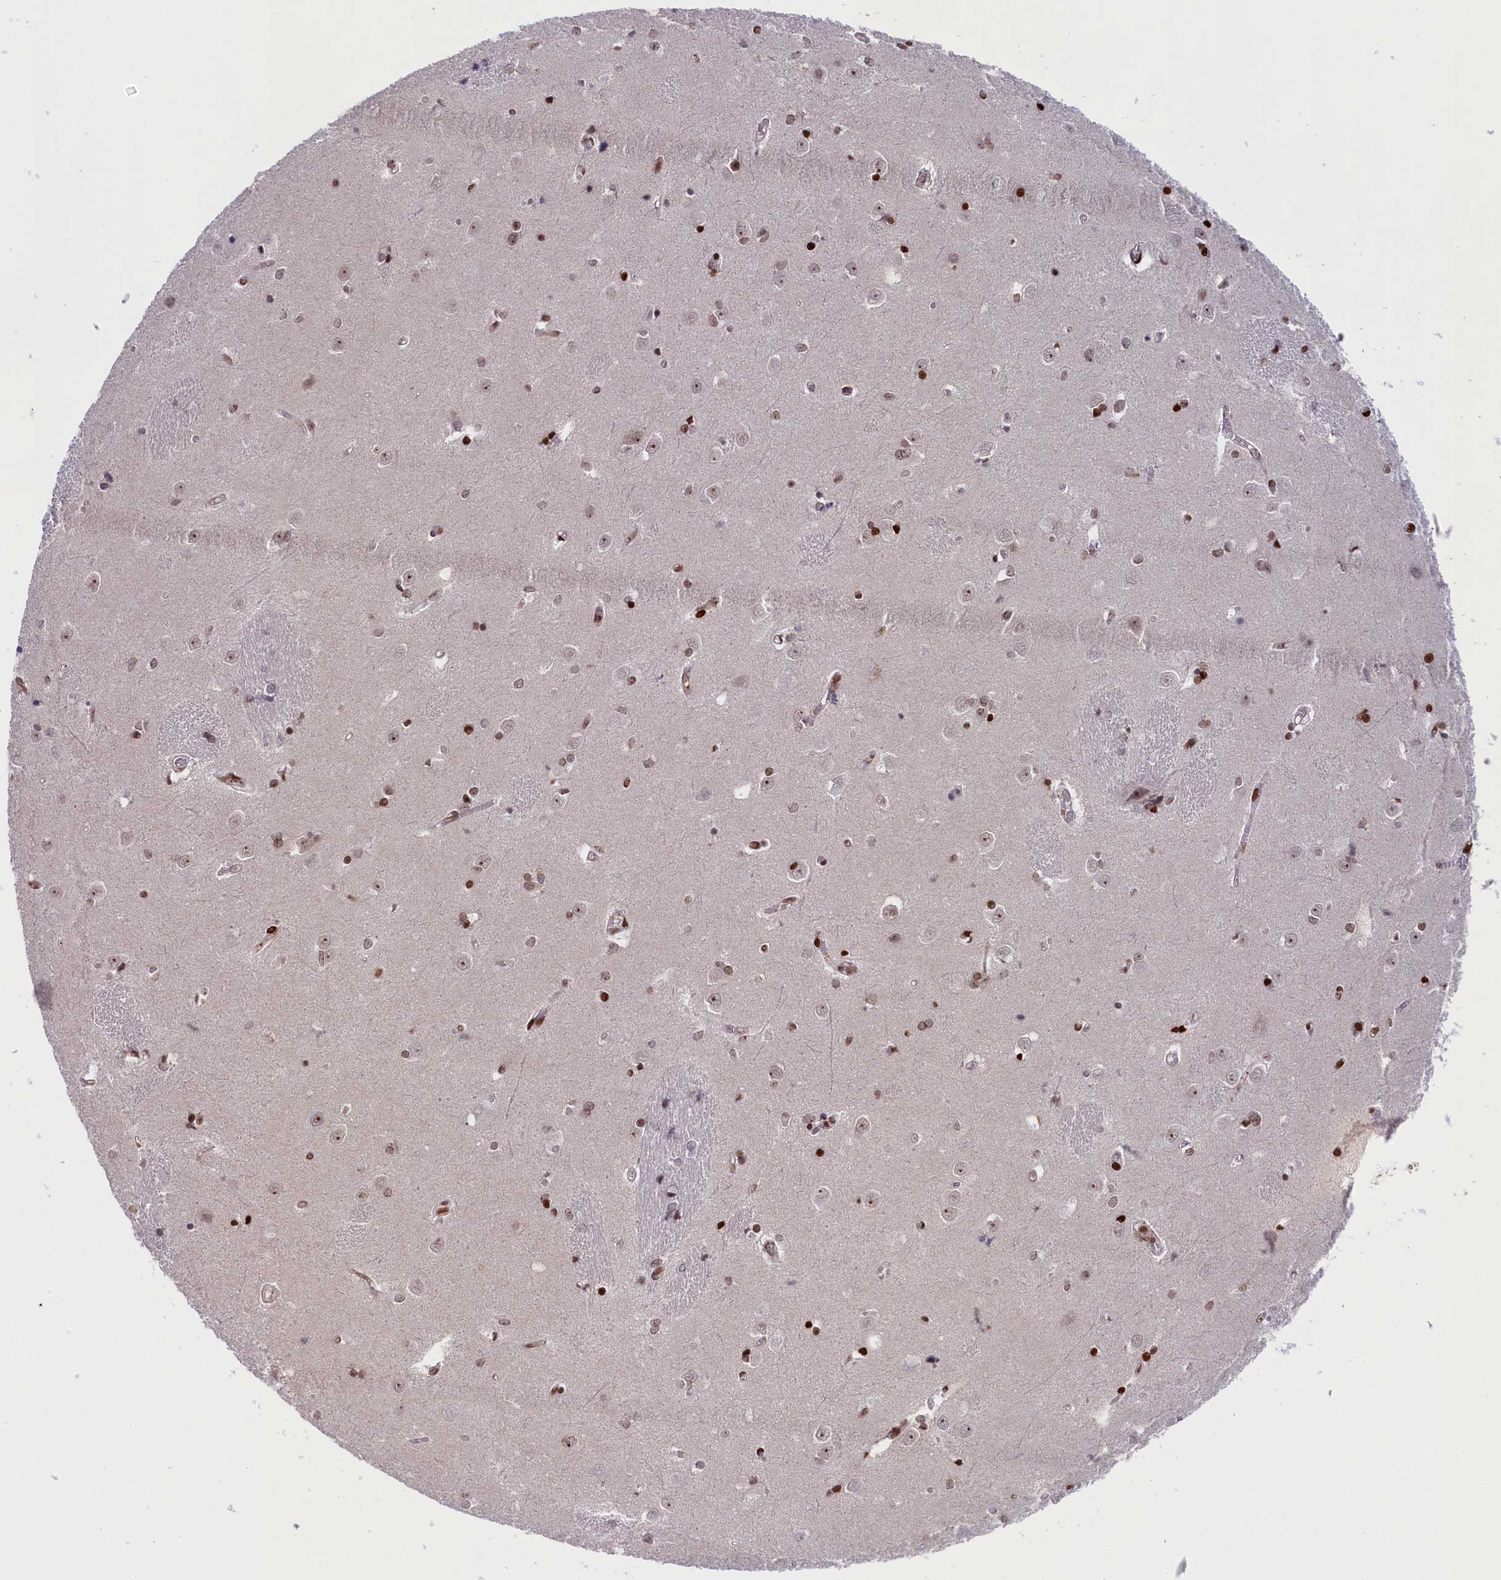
{"staining": {"intensity": "moderate", "quantity": "25%-75%", "location": "nuclear"}, "tissue": "caudate", "cell_type": "Glial cells", "image_type": "normal", "snomed": [{"axis": "morphology", "description": "Normal tissue, NOS"}, {"axis": "topography", "description": "Lateral ventricle wall"}], "caption": "Protein expression analysis of benign caudate shows moderate nuclear positivity in about 25%-75% of glial cells.", "gene": "CRAMP1", "patient": {"sex": "male", "age": 37}}